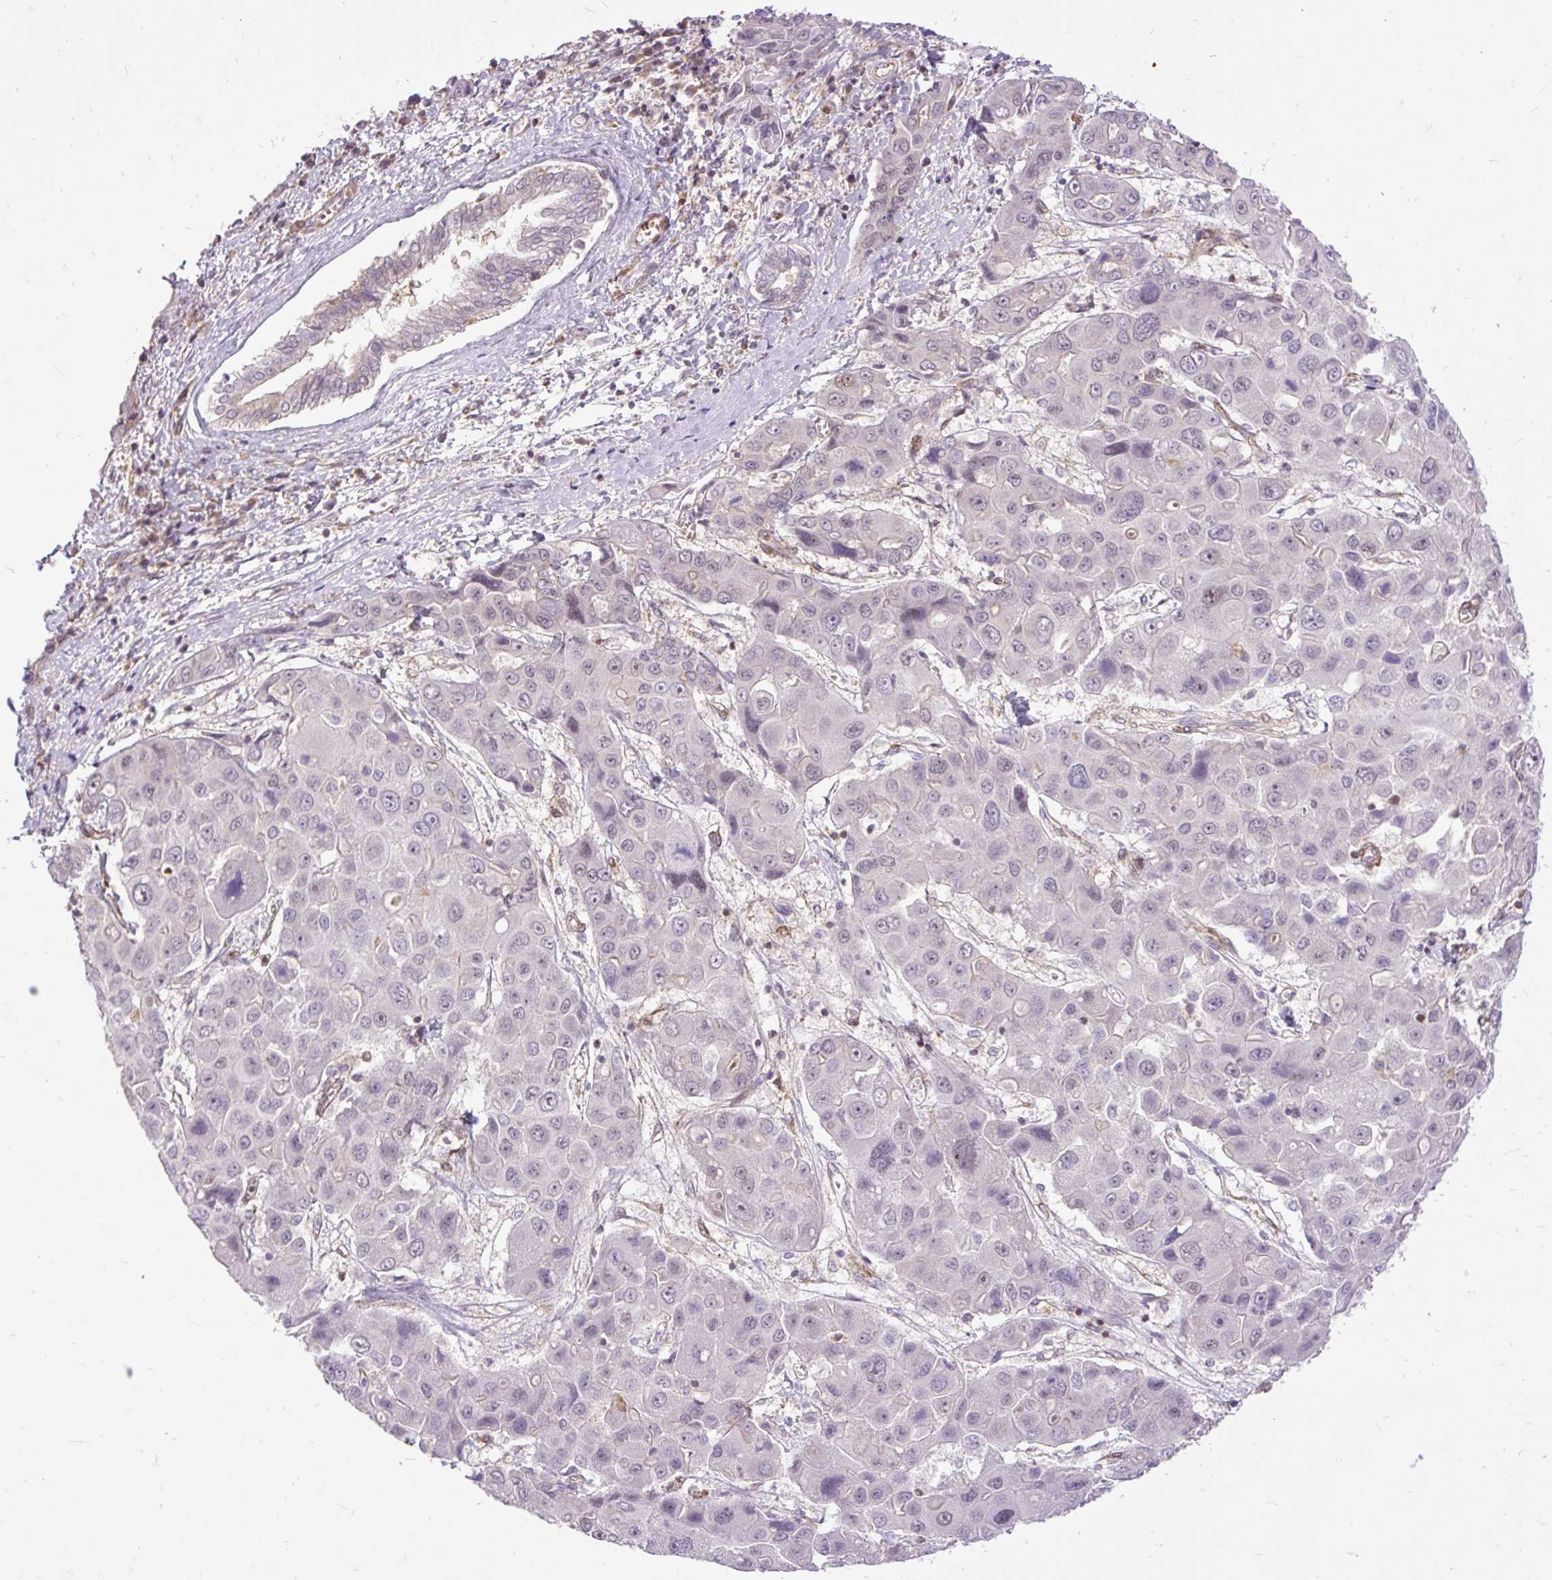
{"staining": {"intensity": "negative", "quantity": "none", "location": "none"}, "tissue": "liver cancer", "cell_type": "Tumor cells", "image_type": "cancer", "snomed": [{"axis": "morphology", "description": "Cholangiocarcinoma"}, {"axis": "topography", "description": "Liver"}], "caption": "High power microscopy photomicrograph of an immunohistochemistry (IHC) histopathology image of liver cancer (cholangiocarcinoma), revealing no significant expression in tumor cells.", "gene": "TRIM17", "patient": {"sex": "male", "age": 67}}